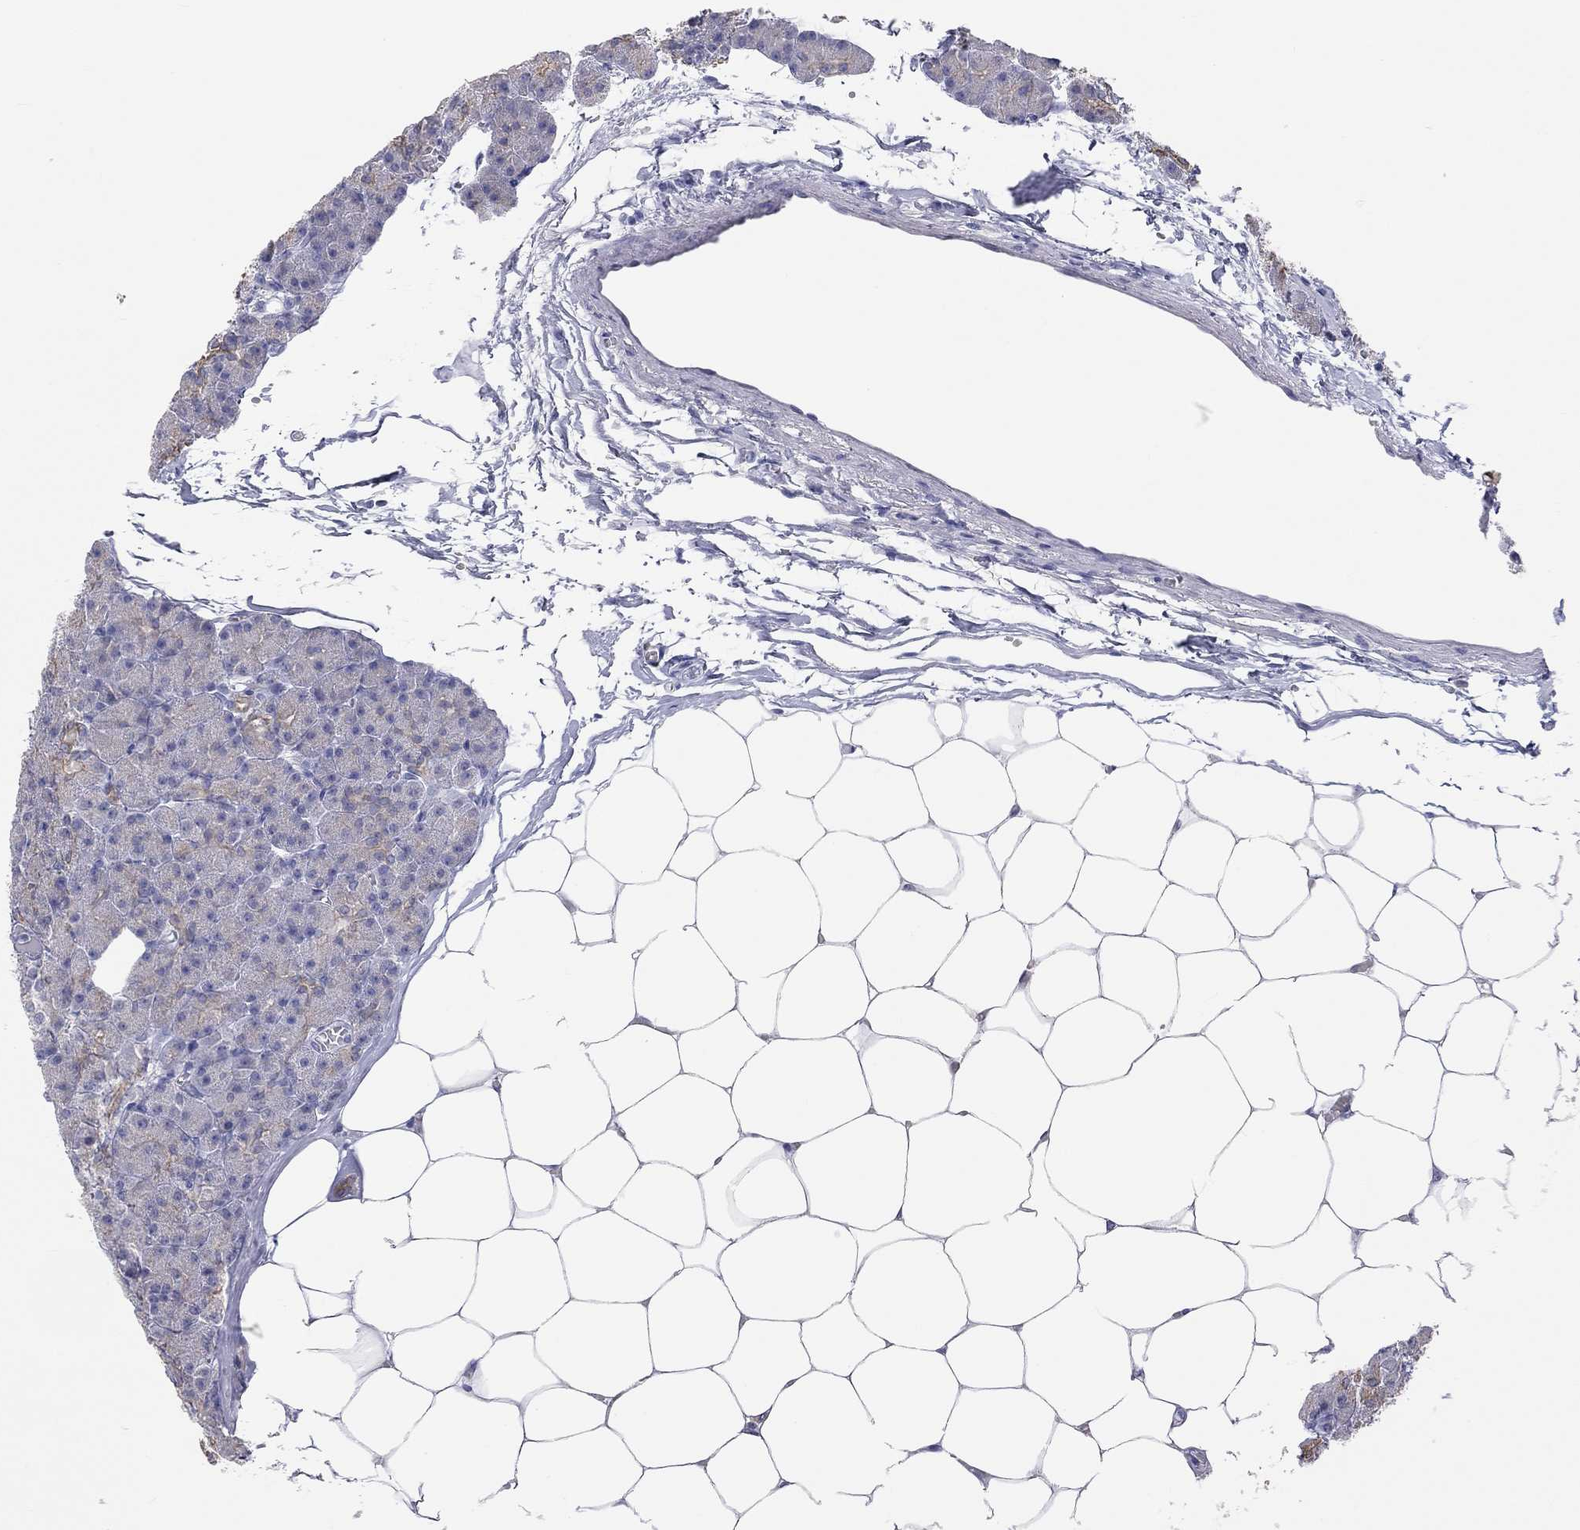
{"staining": {"intensity": "negative", "quantity": "none", "location": "none"}, "tissue": "pancreas", "cell_type": "Exocrine glandular cells", "image_type": "normal", "snomed": [{"axis": "morphology", "description": "Normal tissue, NOS"}, {"axis": "topography", "description": "Pancreas"}], "caption": "DAB immunohistochemical staining of benign pancreas reveals no significant positivity in exocrine glandular cells. (DAB (3,3'-diaminobenzidine) immunohistochemistry, high magnification).", "gene": "AK8", "patient": {"sex": "female", "age": 45}}